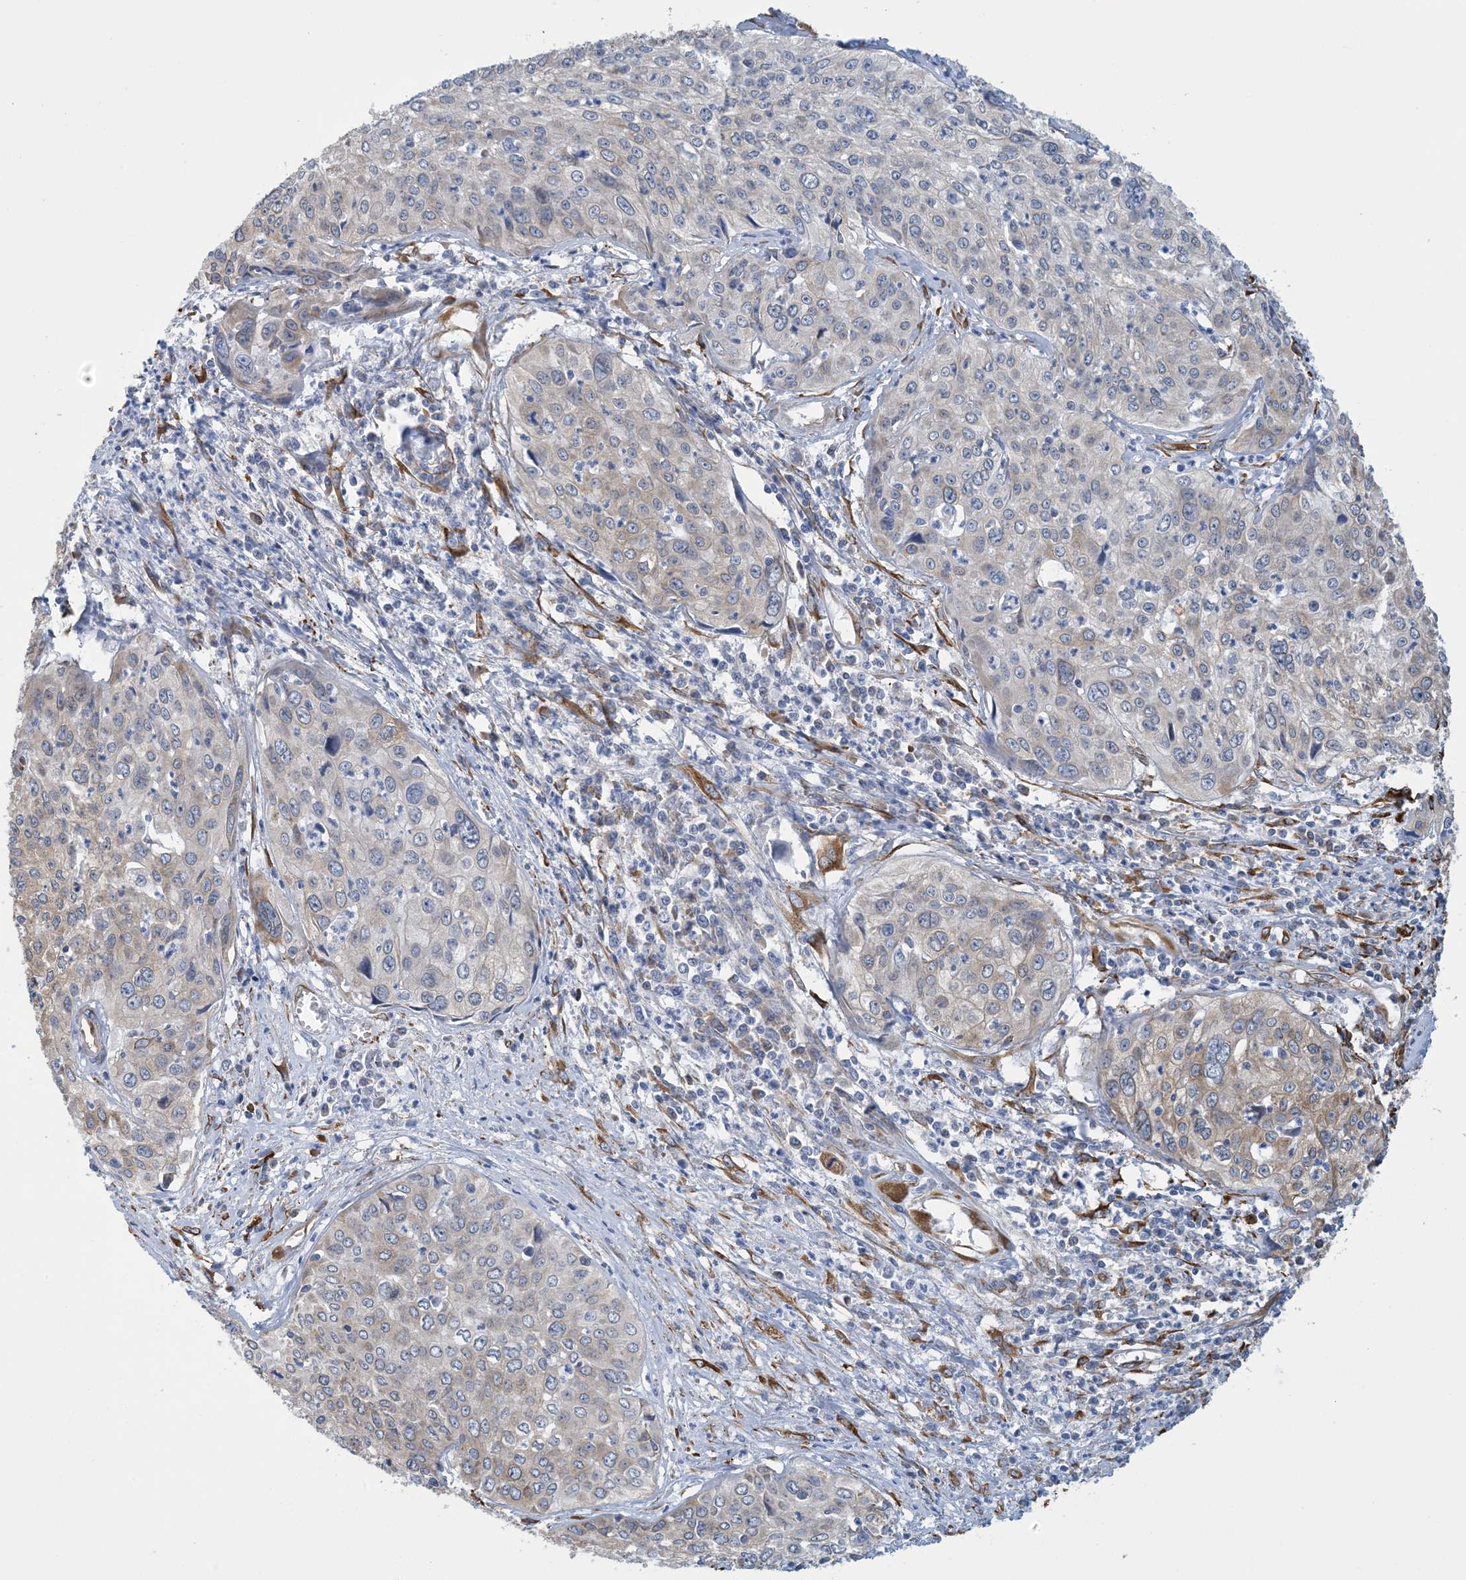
{"staining": {"intensity": "weak", "quantity": "25%-75%", "location": "cytoplasmic/membranous"}, "tissue": "cervical cancer", "cell_type": "Tumor cells", "image_type": "cancer", "snomed": [{"axis": "morphology", "description": "Squamous cell carcinoma, NOS"}, {"axis": "topography", "description": "Cervix"}], "caption": "Weak cytoplasmic/membranous protein expression is present in about 25%-75% of tumor cells in cervical squamous cell carcinoma.", "gene": "CCDC14", "patient": {"sex": "female", "age": 31}}